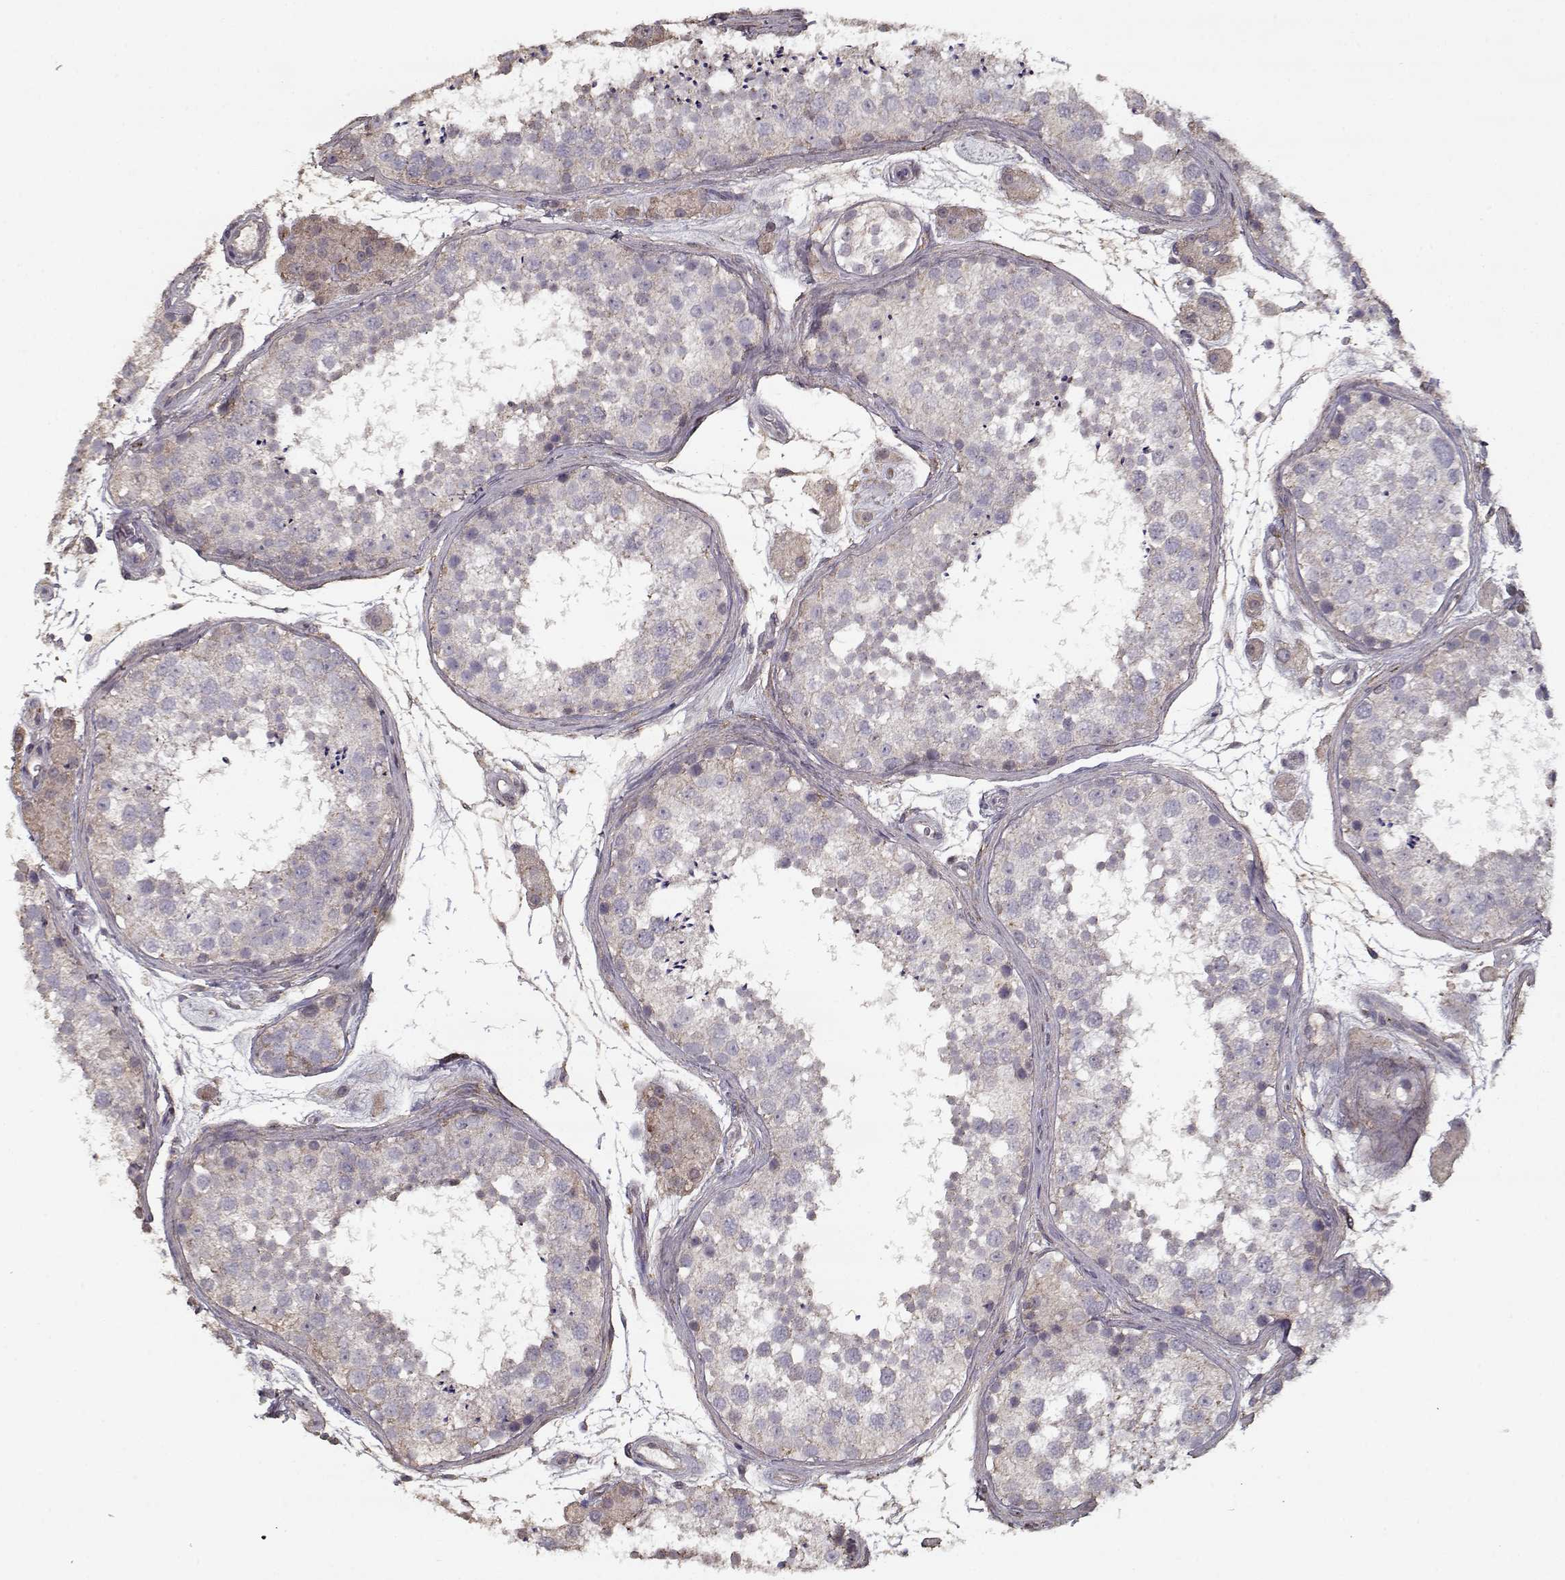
{"staining": {"intensity": "weak", "quantity": "25%-75%", "location": "cytoplasmic/membranous"}, "tissue": "testis", "cell_type": "Cells in seminiferous ducts", "image_type": "normal", "snomed": [{"axis": "morphology", "description": "Normal tissue, NOS"}, {"axis": "topography", "description": "Testis"}], "caption": "DAB (3,3'-diaminobenzidine) immunohistochemical staining of unremarkable testis reveals weak cytoplasmic/membranous protein expression in about 25%-75% of cells in seminiferous ducts.", "gene": "LAMA2", "patient": {"sex": "male", "age": 41}}